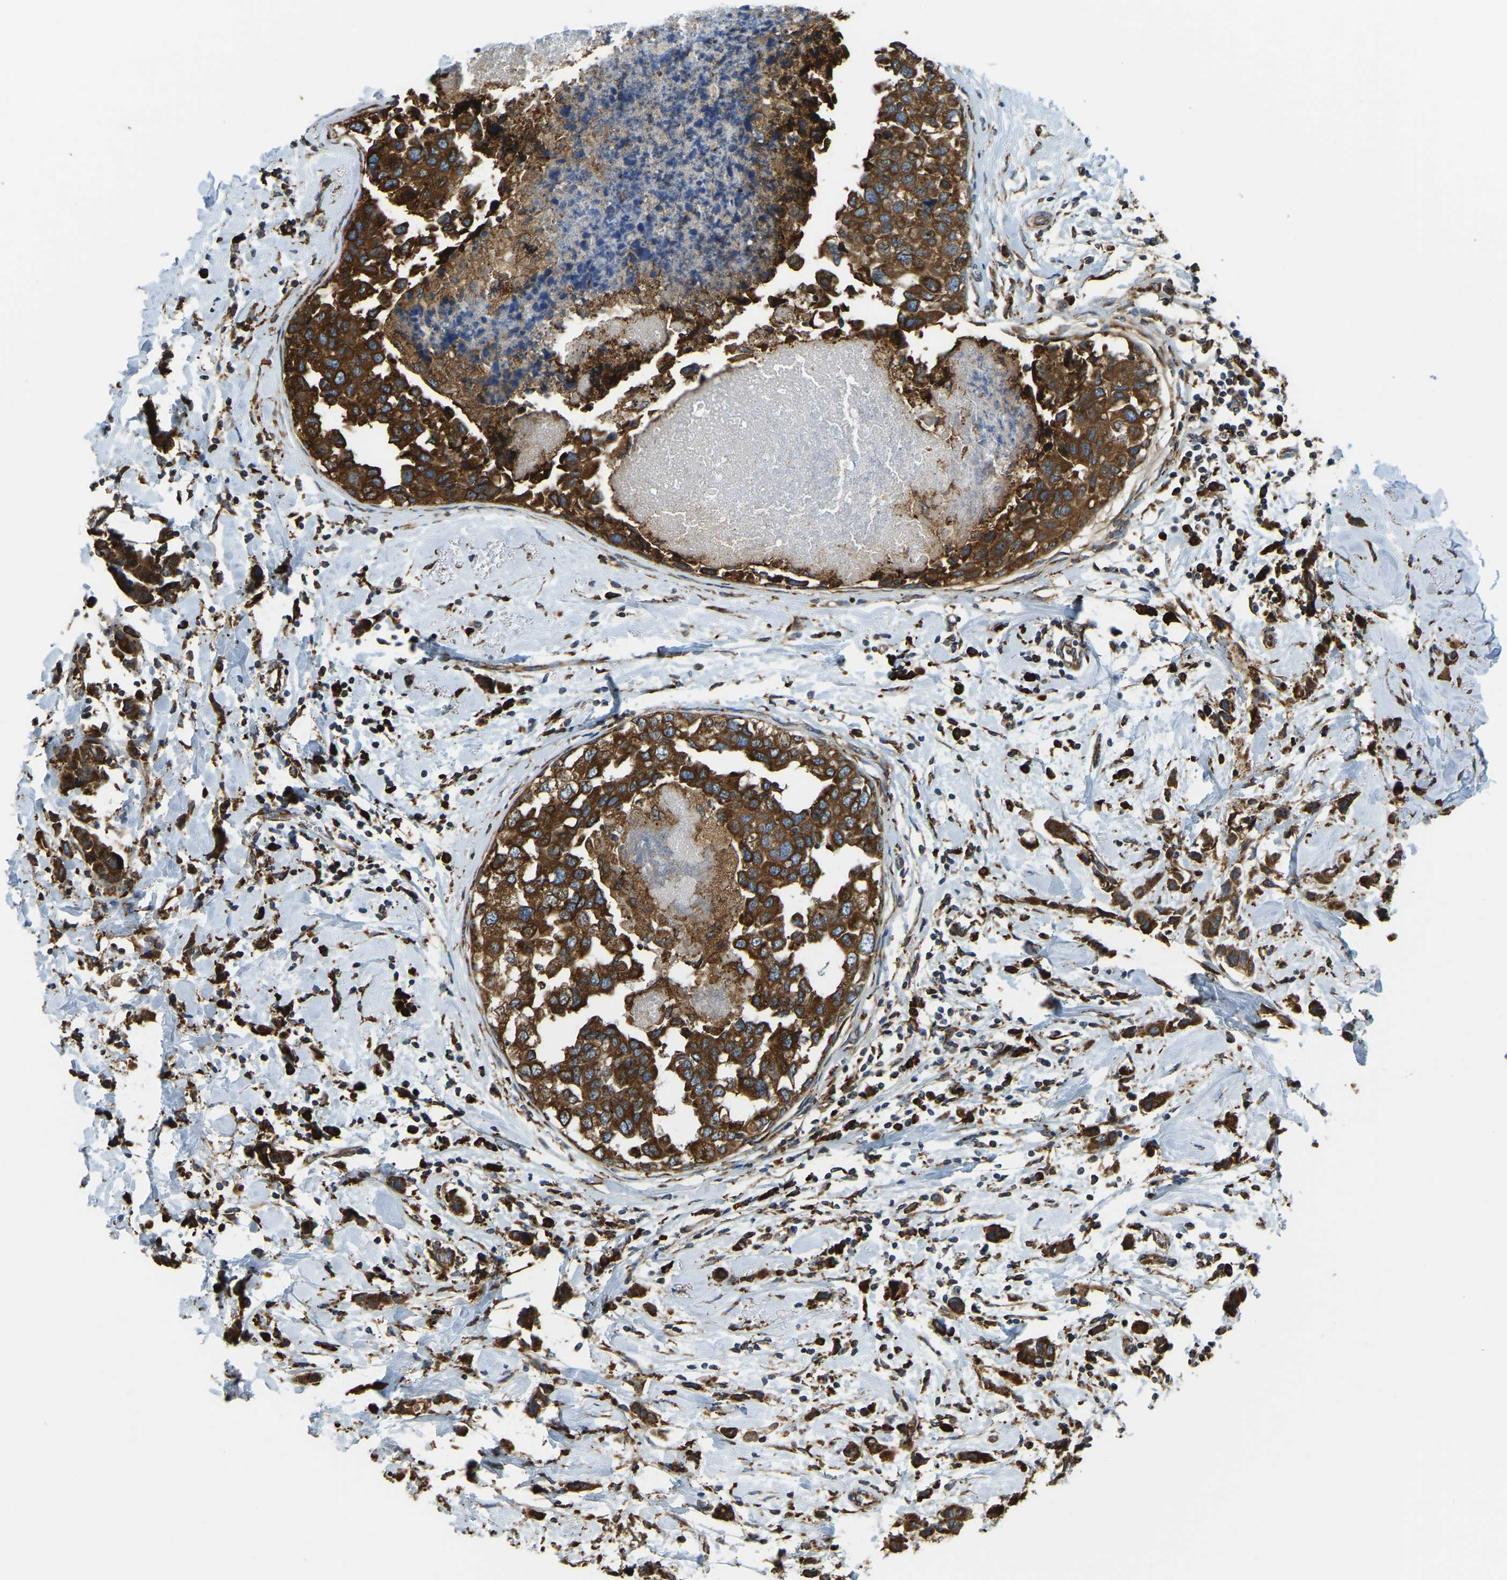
{"staining": {"intensity": "strong", "quantity": ">75%", "location": "cytoplasmic/membranous"}, "tissue": "breast cancer", "cell_type": "Tumor cells", "image_type": "cancer", "snomed": [{"axis": "morphology", "description": "Normal tissue, NOS"}, {"axis": "morphology", "description": "Duct carcinoma"}, {"axis": "topography", "description": "Breast"}], "caption": "Brown immunohistochemical staining in breast infiltrating ductal carcinoma shows strong cytoplasmic/membranous staining in approximately >75% of tumor cells. Immunohistochemistry (ihc) stains the protein in brown and the nuclei are stained blue.", "gene": "RNF115", "patient": {"sex": "female", "age": 50}}